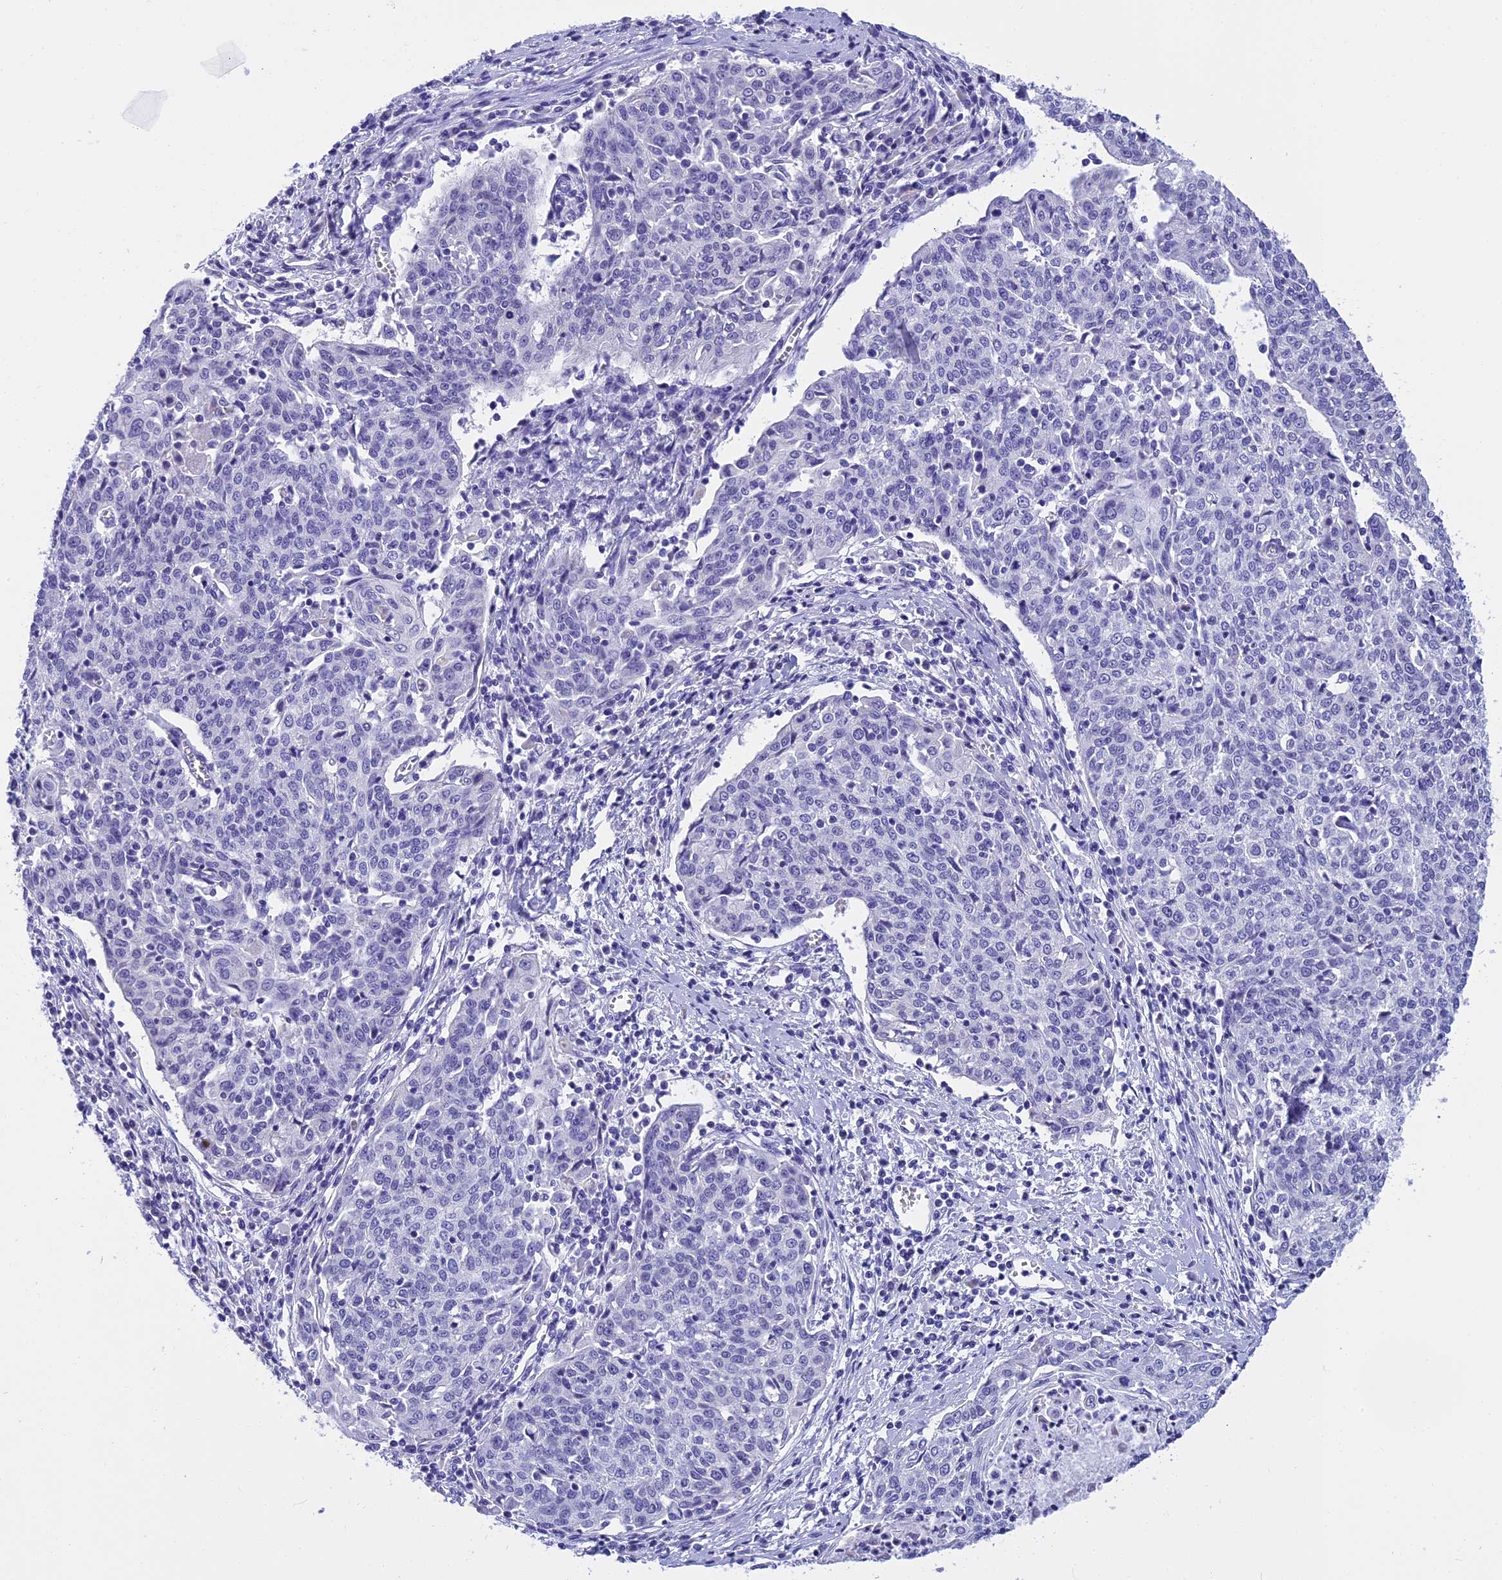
{"staining": {"intensity": "negative", "quantity": "none", "location": "none"}, "tissue": "cervical cancer", "cell_type": "Tumor cells", "image_type": "cancer", "snomed": [{"axis": "morphology", "description": "Squamous cell carcinoma, NOS"}, {"axis": "topography", "description": "Cervix"}], "caption": "This image is of squamous cell carcinoma (cervical) stained with IHC to label a protein in brown with the nuclei are counter-stained blue. There is no expression in tumor cells.", "gene": "KCTD14", "patient": {"sex": "female", "age": 48}}